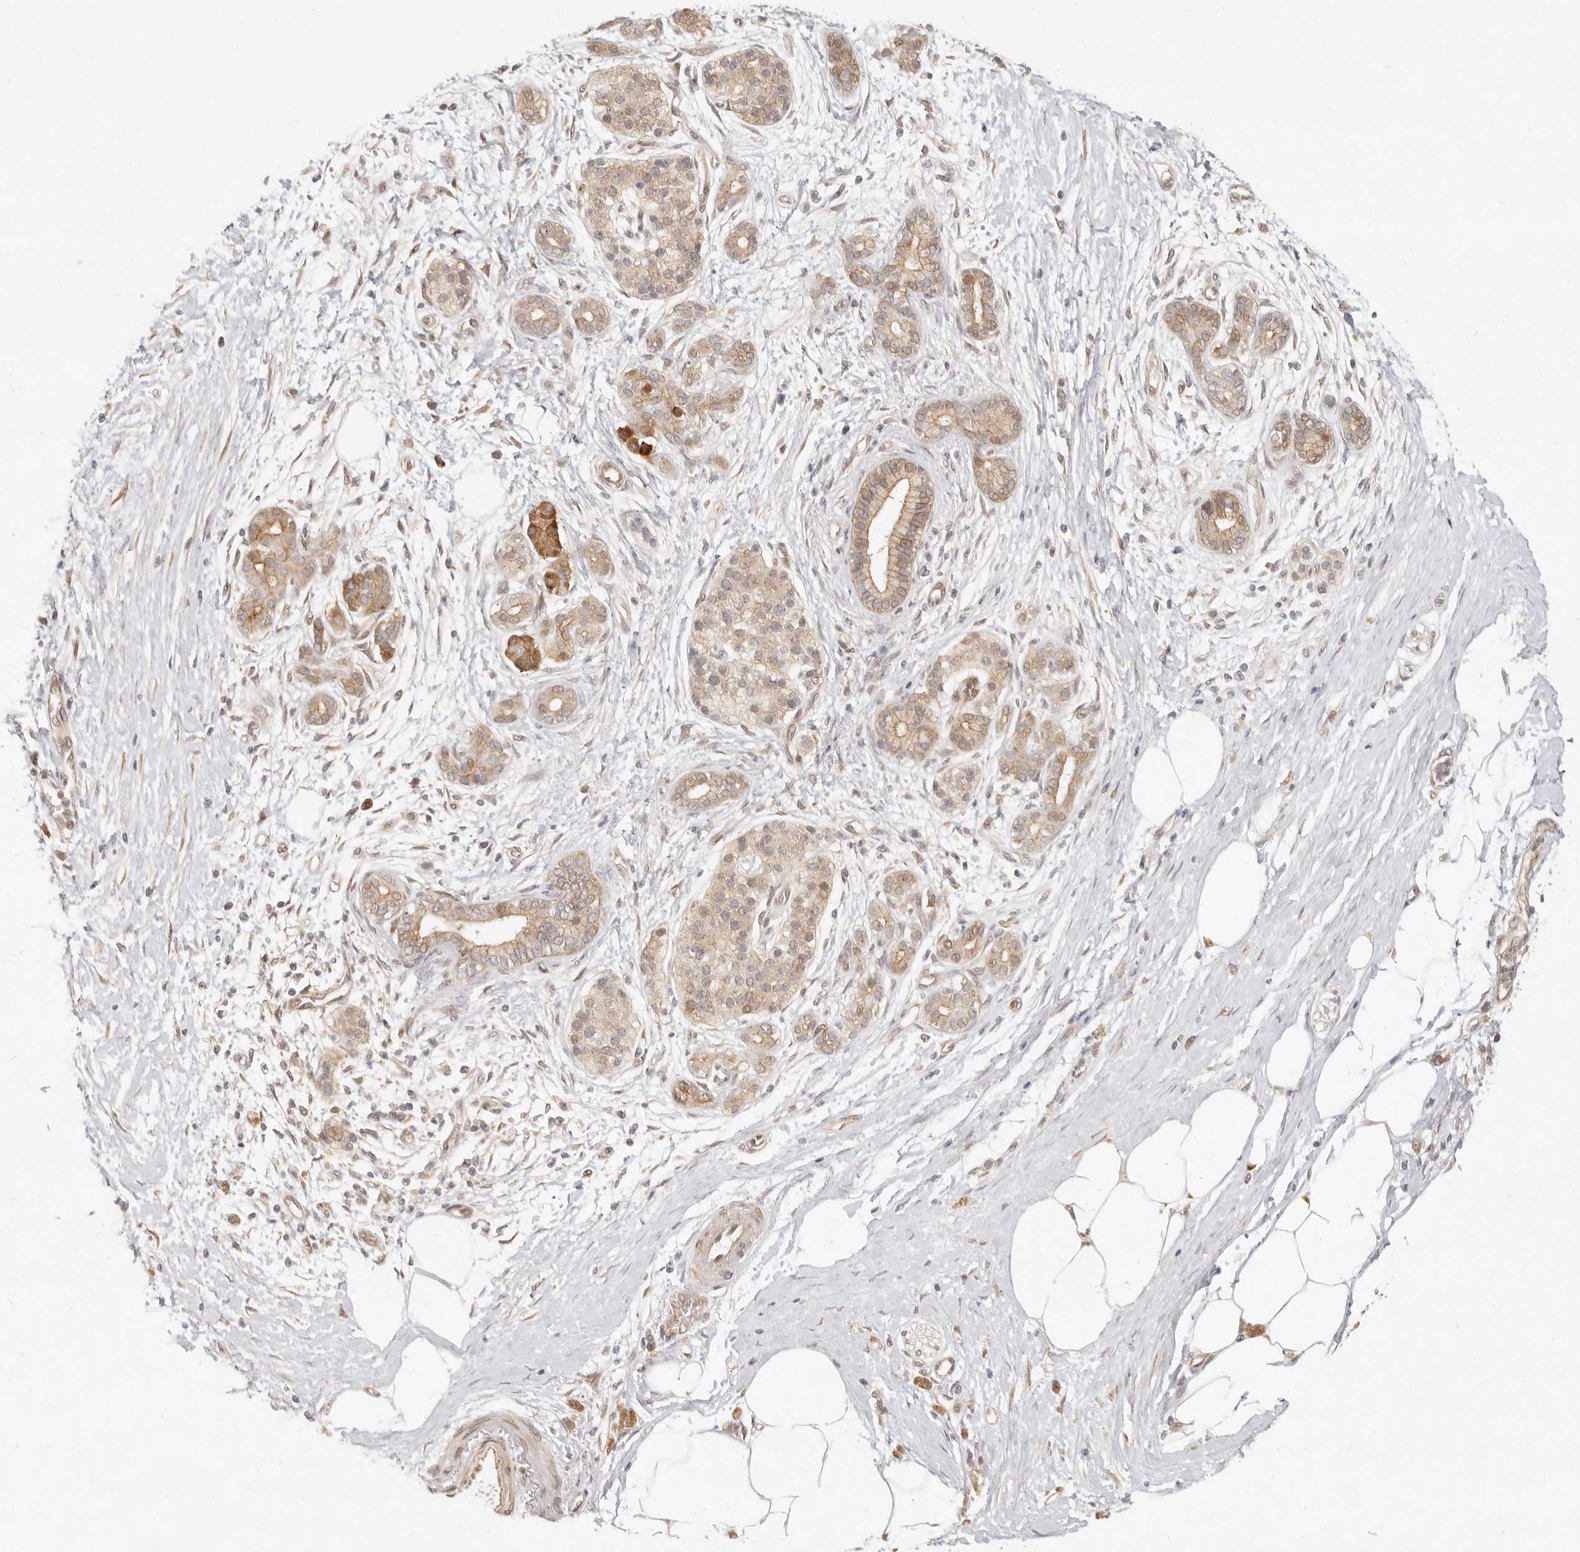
{"staining": {"intensity": "weak", "quantity": "25%-75%", "location": "cytoplasmic/membranous,nuclear"}, "tissue": "pancreatic cancer", "cell_type": "Tumor cells", "image_type": "cancer", "snomed": [{"axis": "morphology", "description": "Adenocarcinoma, NOS"}, {"axis": "topography", "description": "Pancreas"}], "caption": "Pancreatic adenocarcinoma stained with a brown dye demonstrates weak cytoplasmic/membranous and nuclear positive positivity in approximately 25%-75% of tumor cells.", "gene": "TUFT1", "patient": {"sex": "male", "age": 58}}